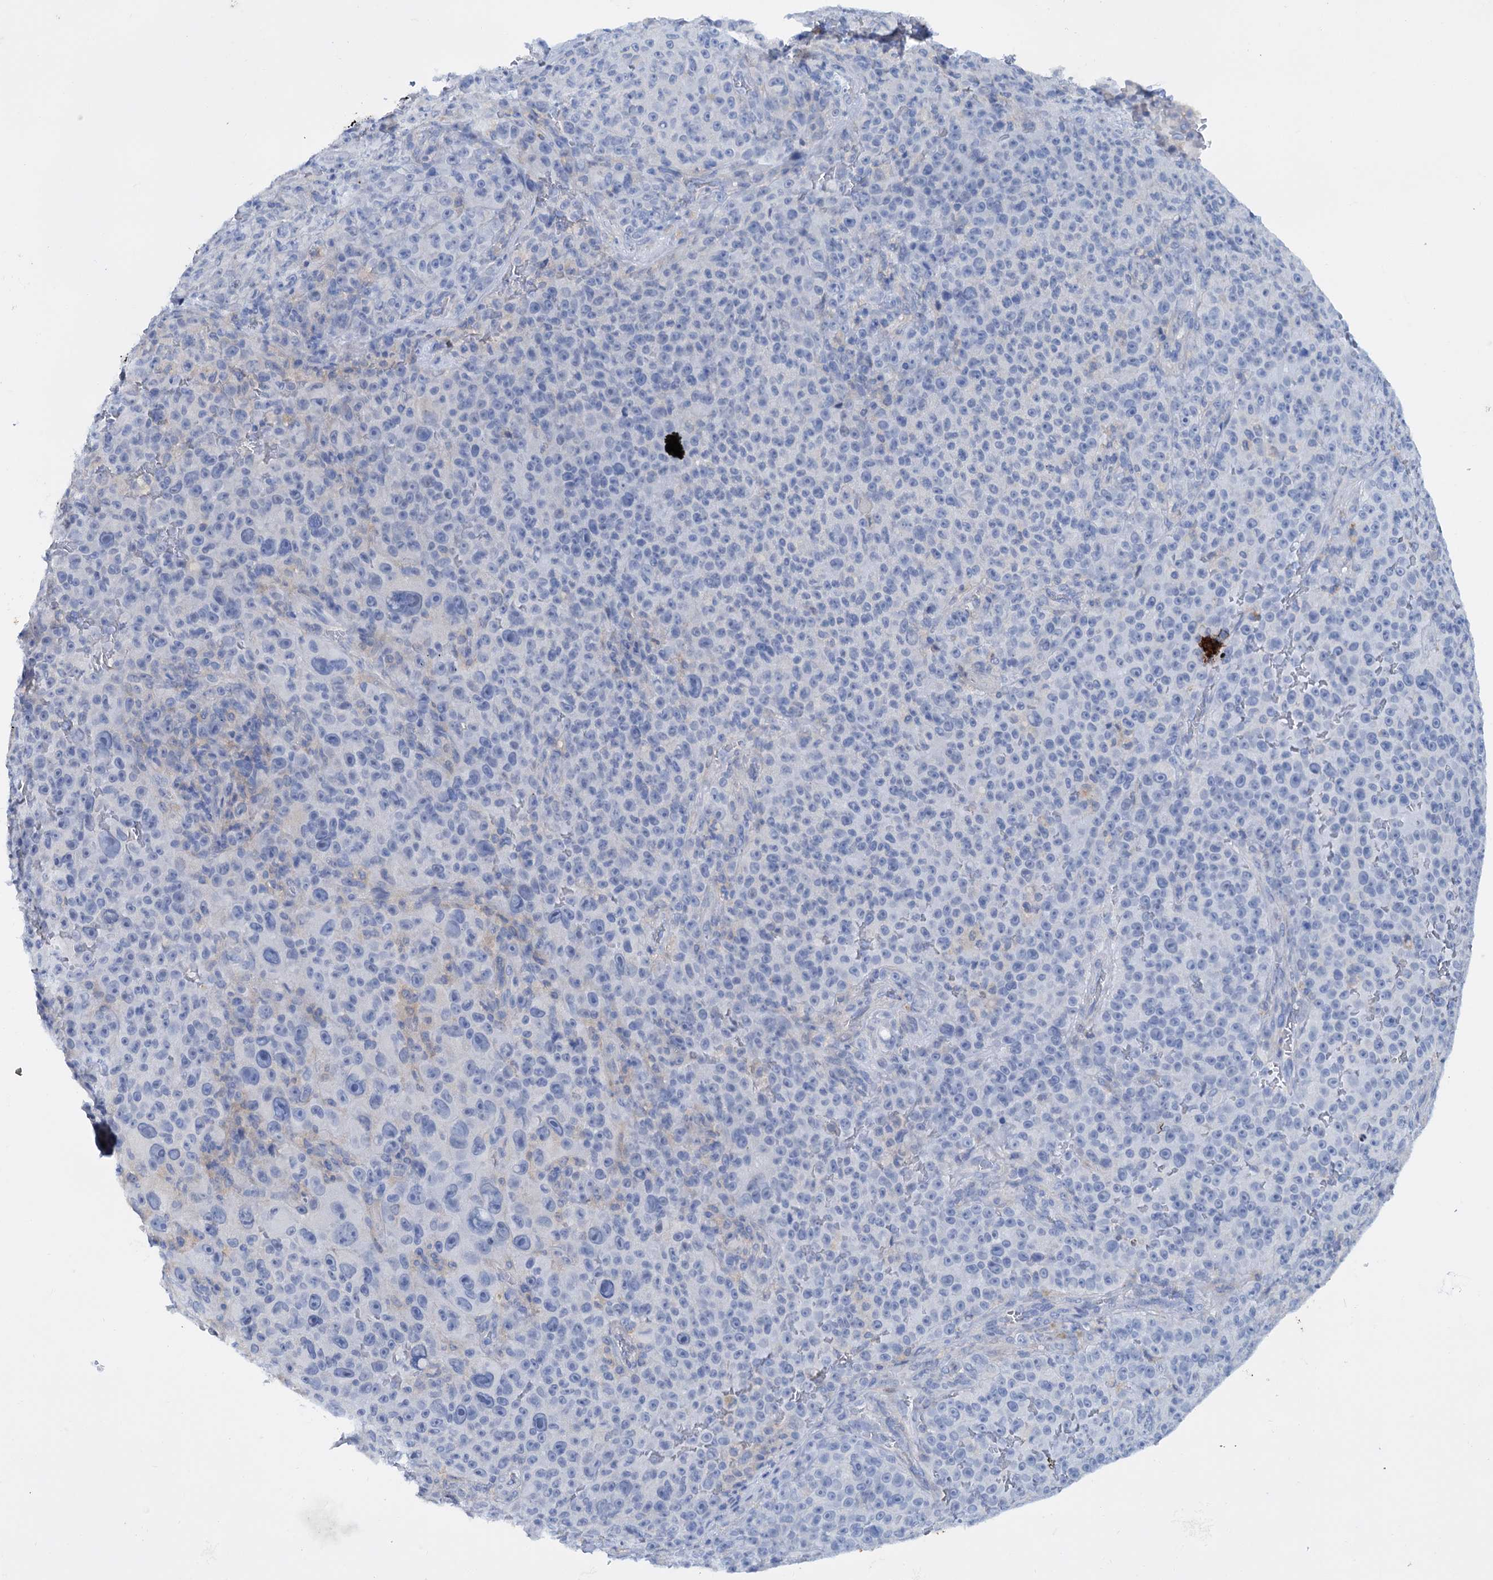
{"staining": {"intensity": "negative", "quantity": "none", "location": "none"}, "tissue": "melanoma", "cell_type": "Tumor cells", "image_type": "cancer", "snomed": [{"axis": "morphology", "description": "Malignant melanoma, NOS"}, {"axis": "topography", "description": "Skin"}], "caption": "High power microscopy micrograph of an immunohistochemistry (IHC) photomicrograph of malignant melanoma, revealing no significant staining in tumor cells. Brightfield microscopy of immunohistochemistry stained with DAB (brown) and hematoxylin (blue), captured at high magnification.", "gene": "FAAP20", "patient": {"sex": "female", "age": 82}}